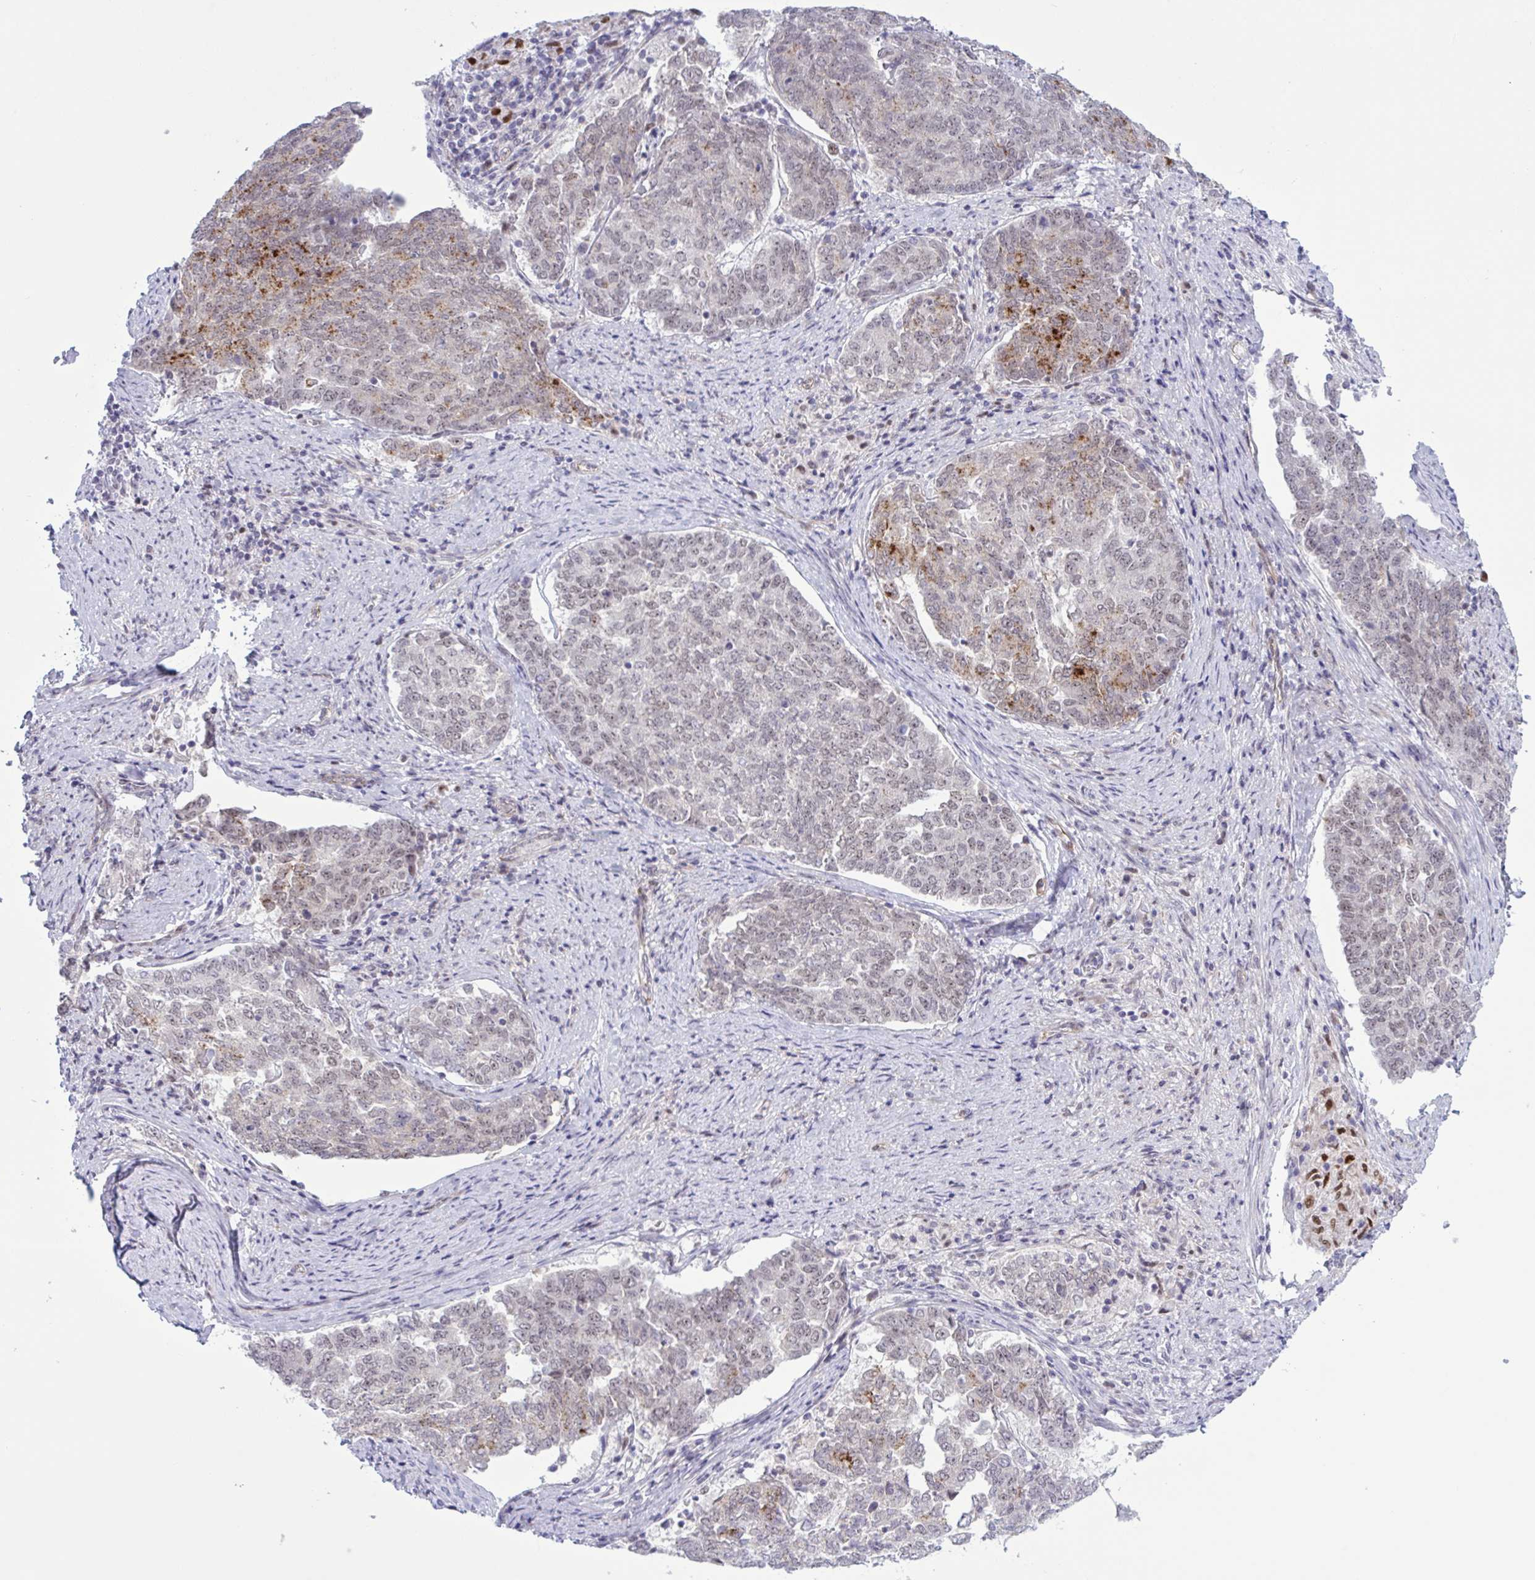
{"staining": {"intensity": "moderate", "quantity": "<25%", "location": "cytoplasmic/membranous,nuclear"}, "tissue": "endometrial cancer", "cell_type": "Tumor cells", "image_type": "cancer", "snomed": [{"axis": "morphology", "description": "Adenocarcinoma, NOS"}, {"axis": "topography", "description": "Endometrium"}], "caption": "Immunohistochemical staining of endometrial cancer (adenocarcinoma) shows low levels of moderate cytoplasmic/membranous and nuclear positivity in approximately <25% of tumor cells.", "gene": "PRMT6", "patient": {"sex": "female", "age": 80}}